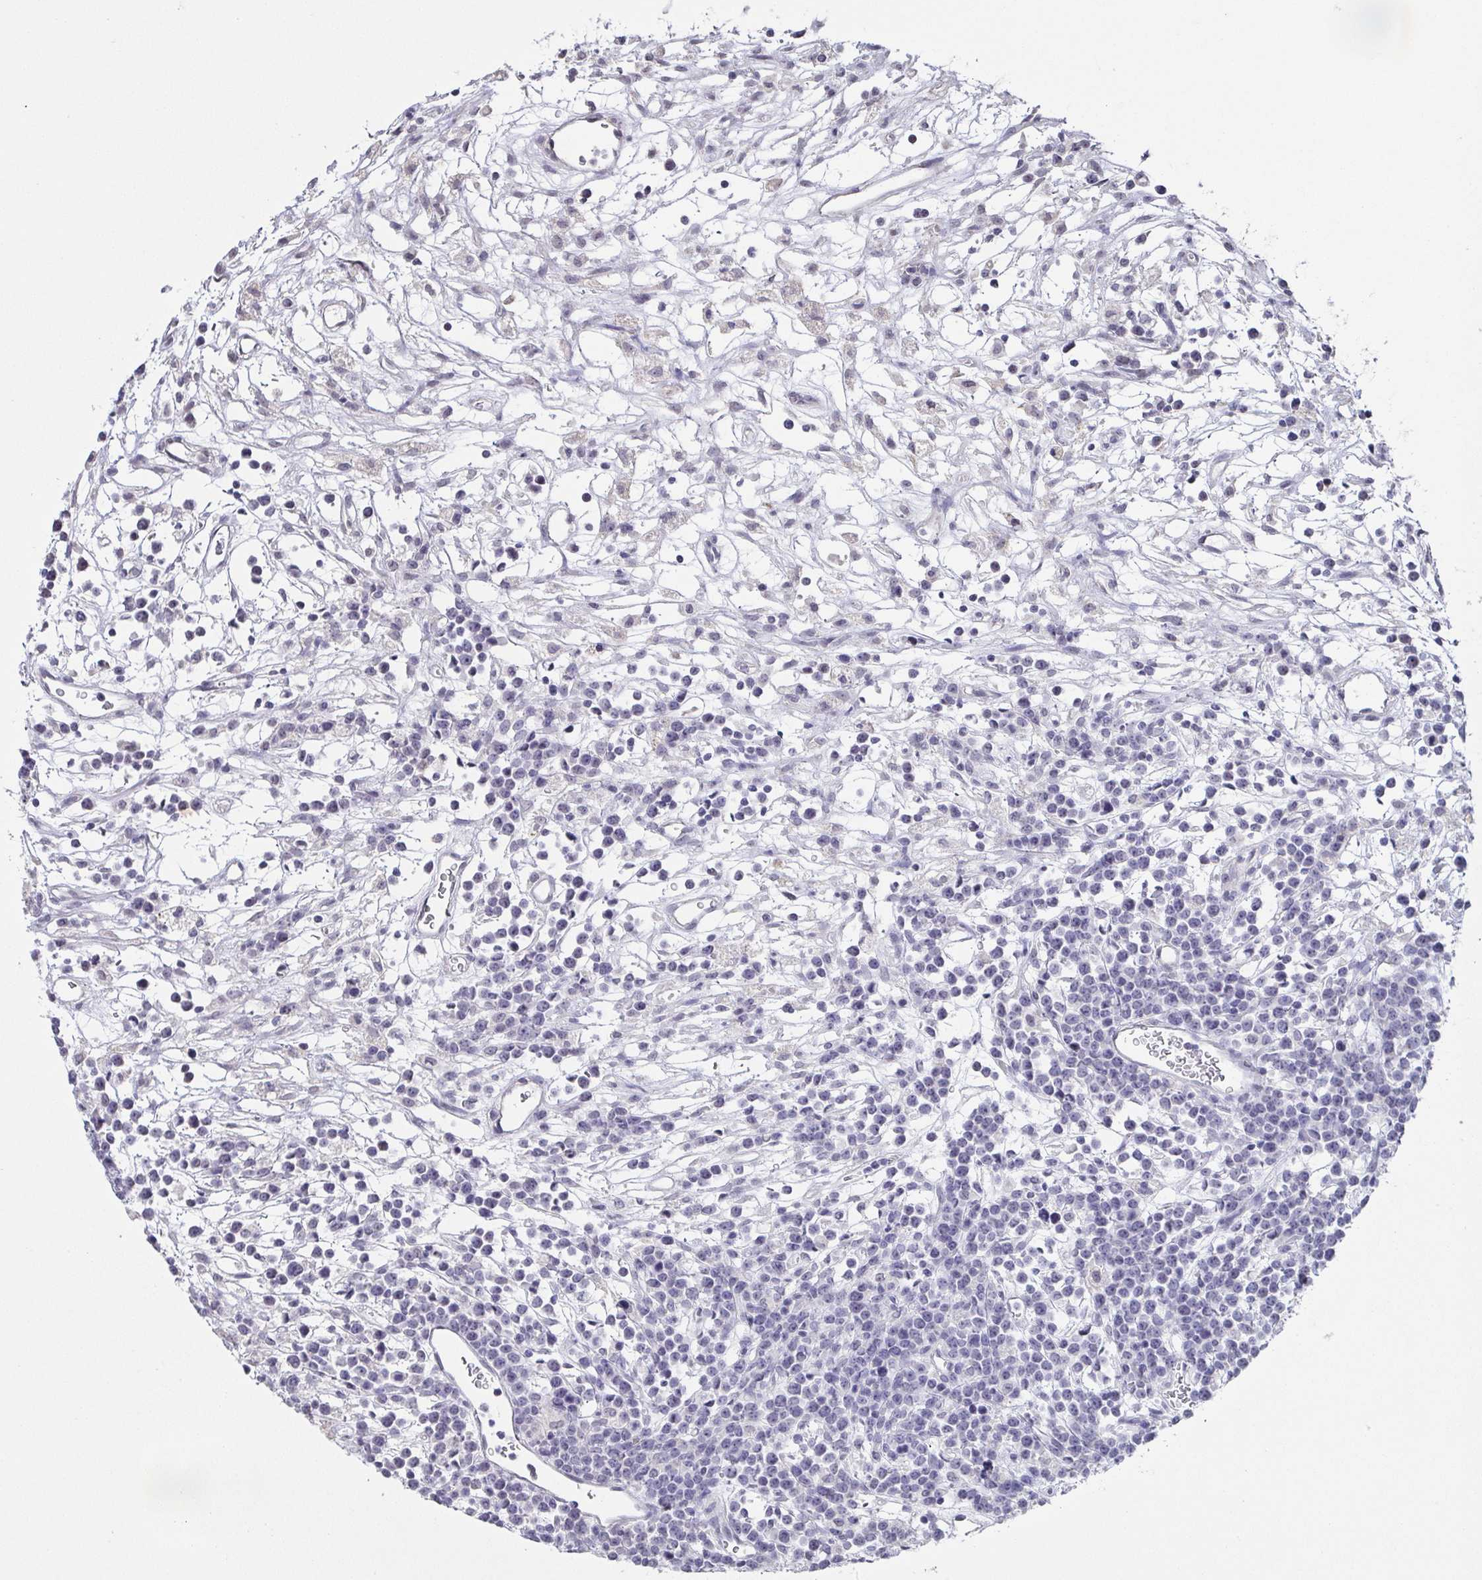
{"staining": {"intensity": "negative", "quantity": "none", "location": "none"}, "tissue": "lymphoma", "cell_type": "Tumor cells", "image_type": "cancer", "snomed": [{"axis": "morphology", "description": "Malignant lymphoma, non-Hodgkin's type, High grade"}, {"axis": "topography", "description": "Ovary"}], "caption": "Tumor cells show no significant protein staining in malignant lymphoma, non-Hodgkin's type (high-grade). (Stains: DAB immunohistochemistry (IHC) with hematoxylin counter stain, Microscopy: brightfield microscopy at high magnification).", "gene": "NEFH", "patient": {"sex": "female", "age": 56}}